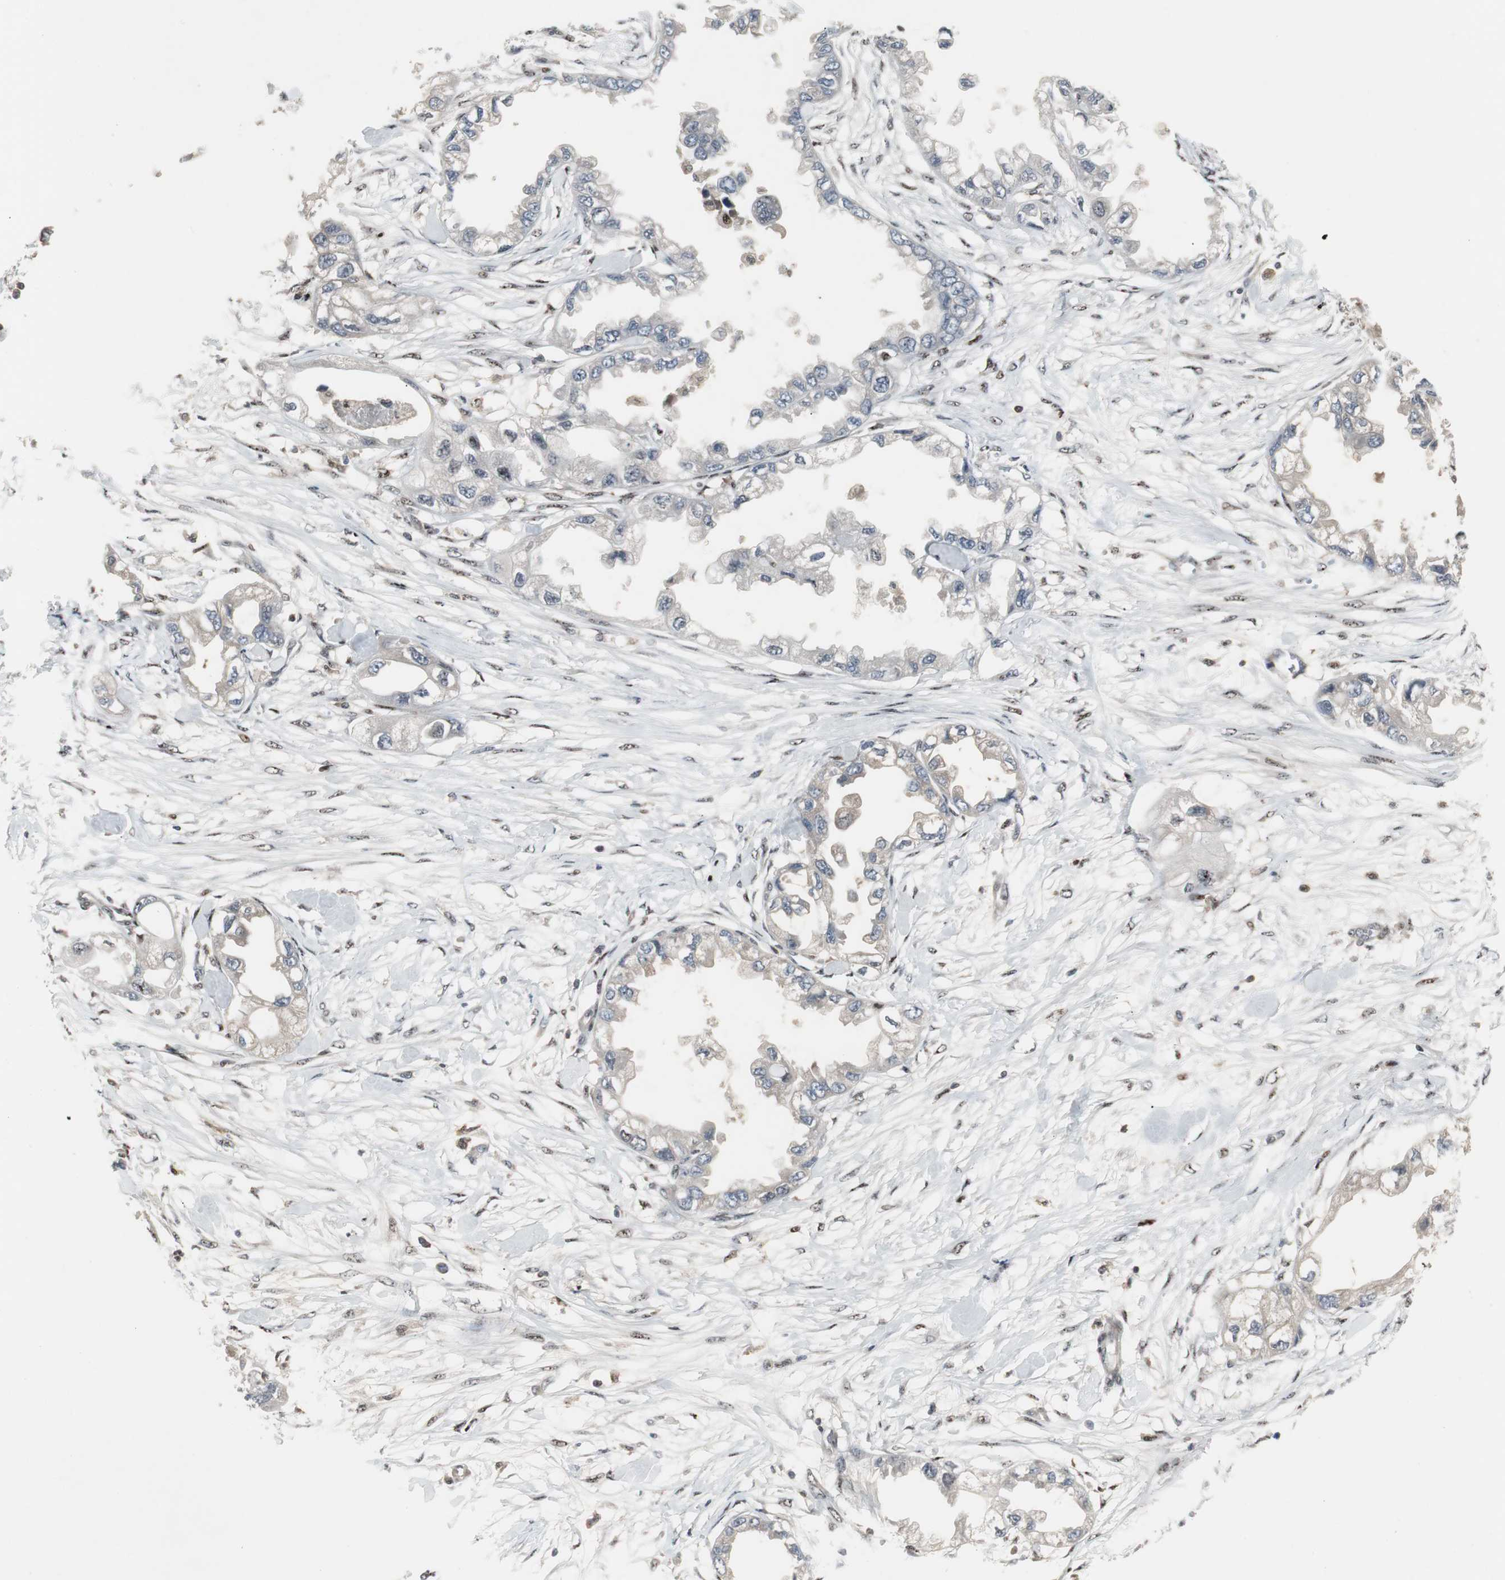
{"staining": {"intensity": "negative", "quantity": "none", "location": "none"}, "tissue": "endometrial cancer", "cell_type": "Tumor cells", "image_type": "cancer", "snomed": [{"axis": "morphology", "description": "Adenocarcinoma, NOS"}, {"axis": "topography", "description": "Endometrium"}], "caption": "The photomicrograph reveals no significant expression in tumor cells of endometrial adenocarcinoma.", "gene": "GRK2", "patient": {"sex": "female", "age": 67}}